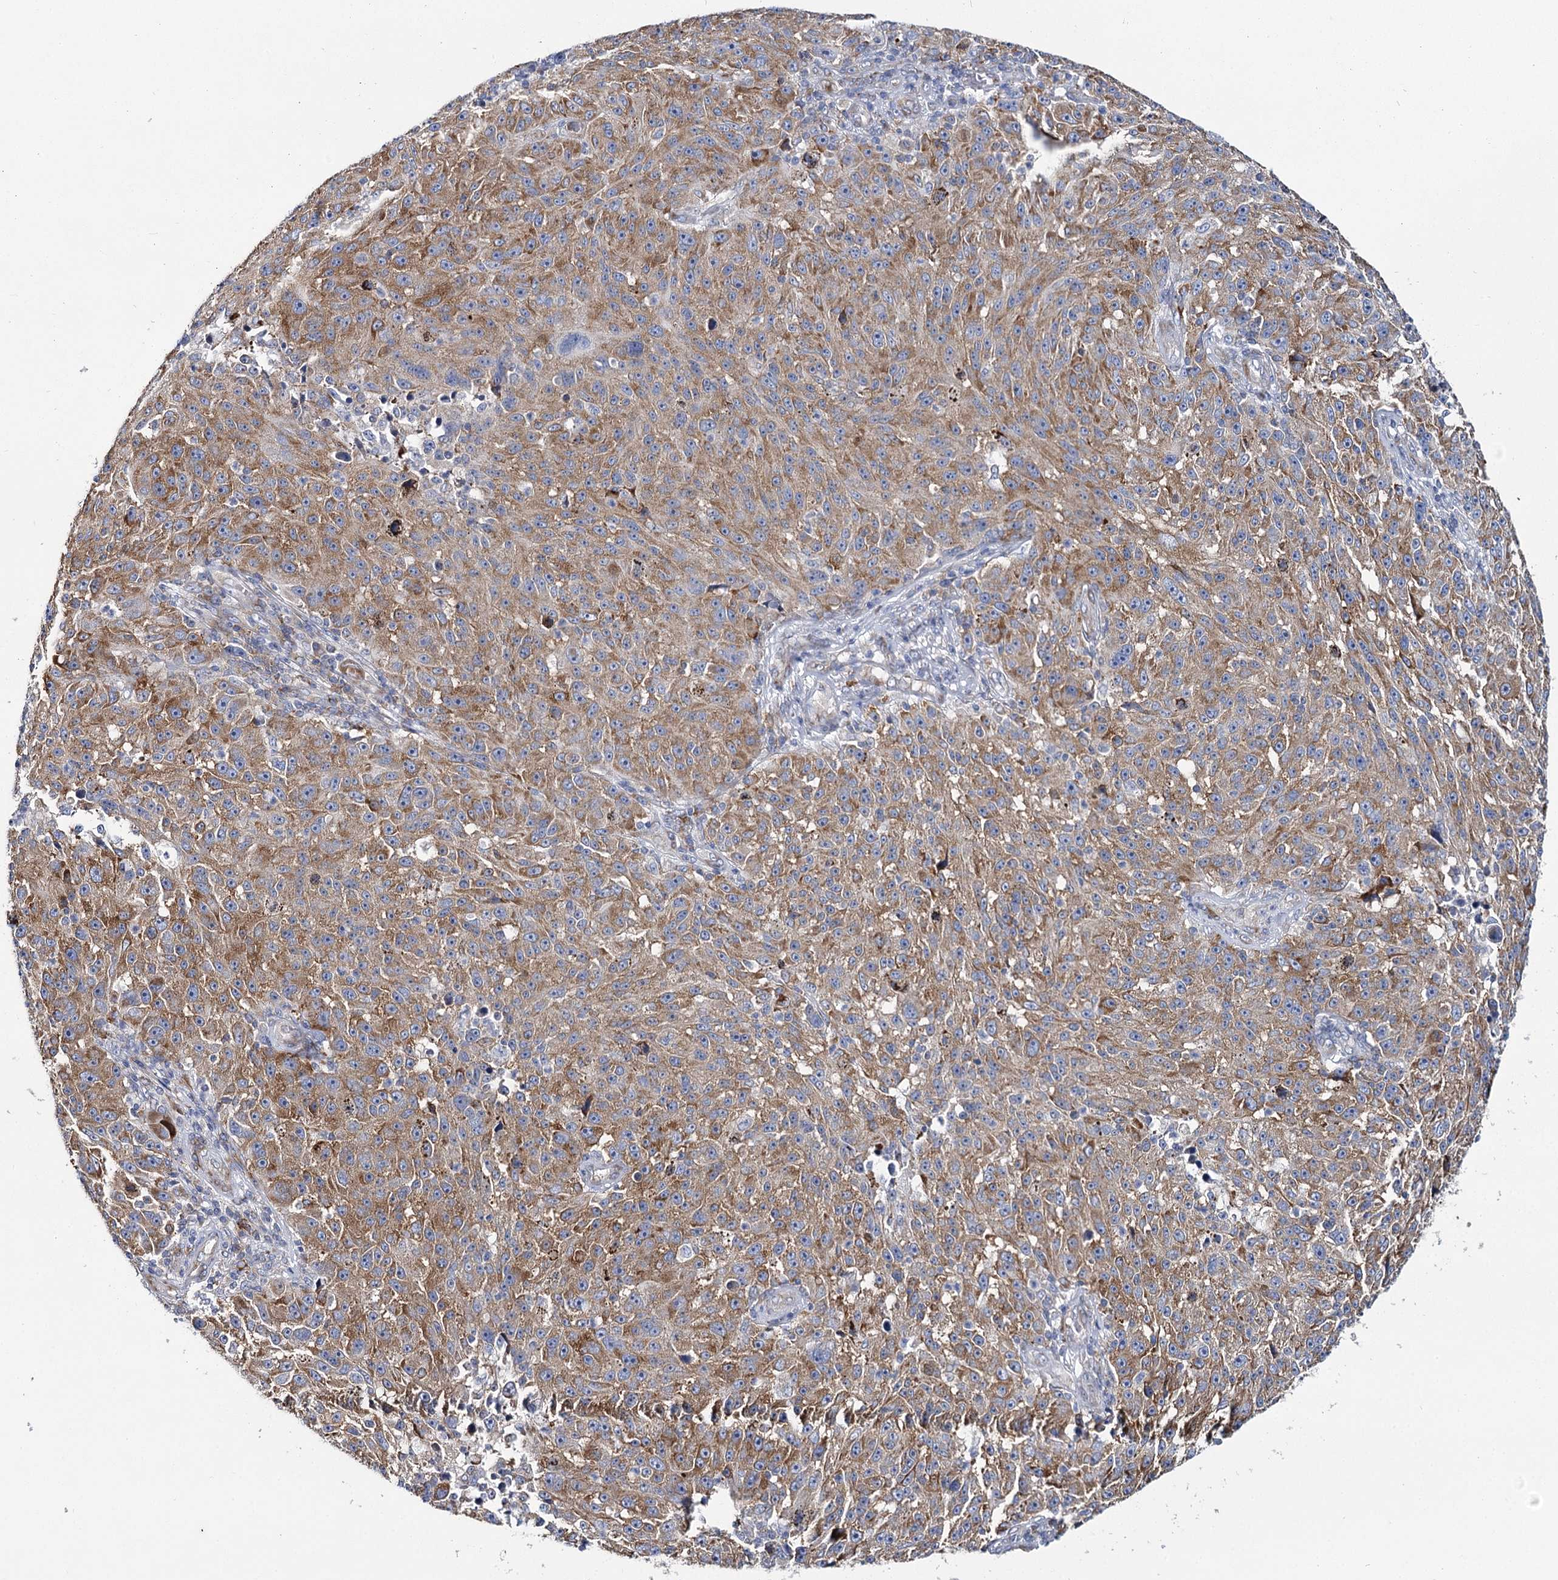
{"staining": {"intensity": "moderate", "quantity": ">75%", "location": "cytoplasmic/membranous"}, "tissue": "melanoma", "cell_type": "Tumor cells", "image_type": "cancer", "snomed": [{"axis": "morphology", "description": "Malignant melanoma, NOS"}, {"axis": "topography", "description": "Skin"}], "caption": "High-power microscopy captured an immunohistochemistry (IHC) micrograph of melanoma, revealing moderate cytoplasmic/membranous expression in about >75% of tumor cells. (brown staining indicates protein expression, while blue staining denotes nuclei).", "gene": "THUMPD3", "patient": {"sex": "male", "age": 53}}